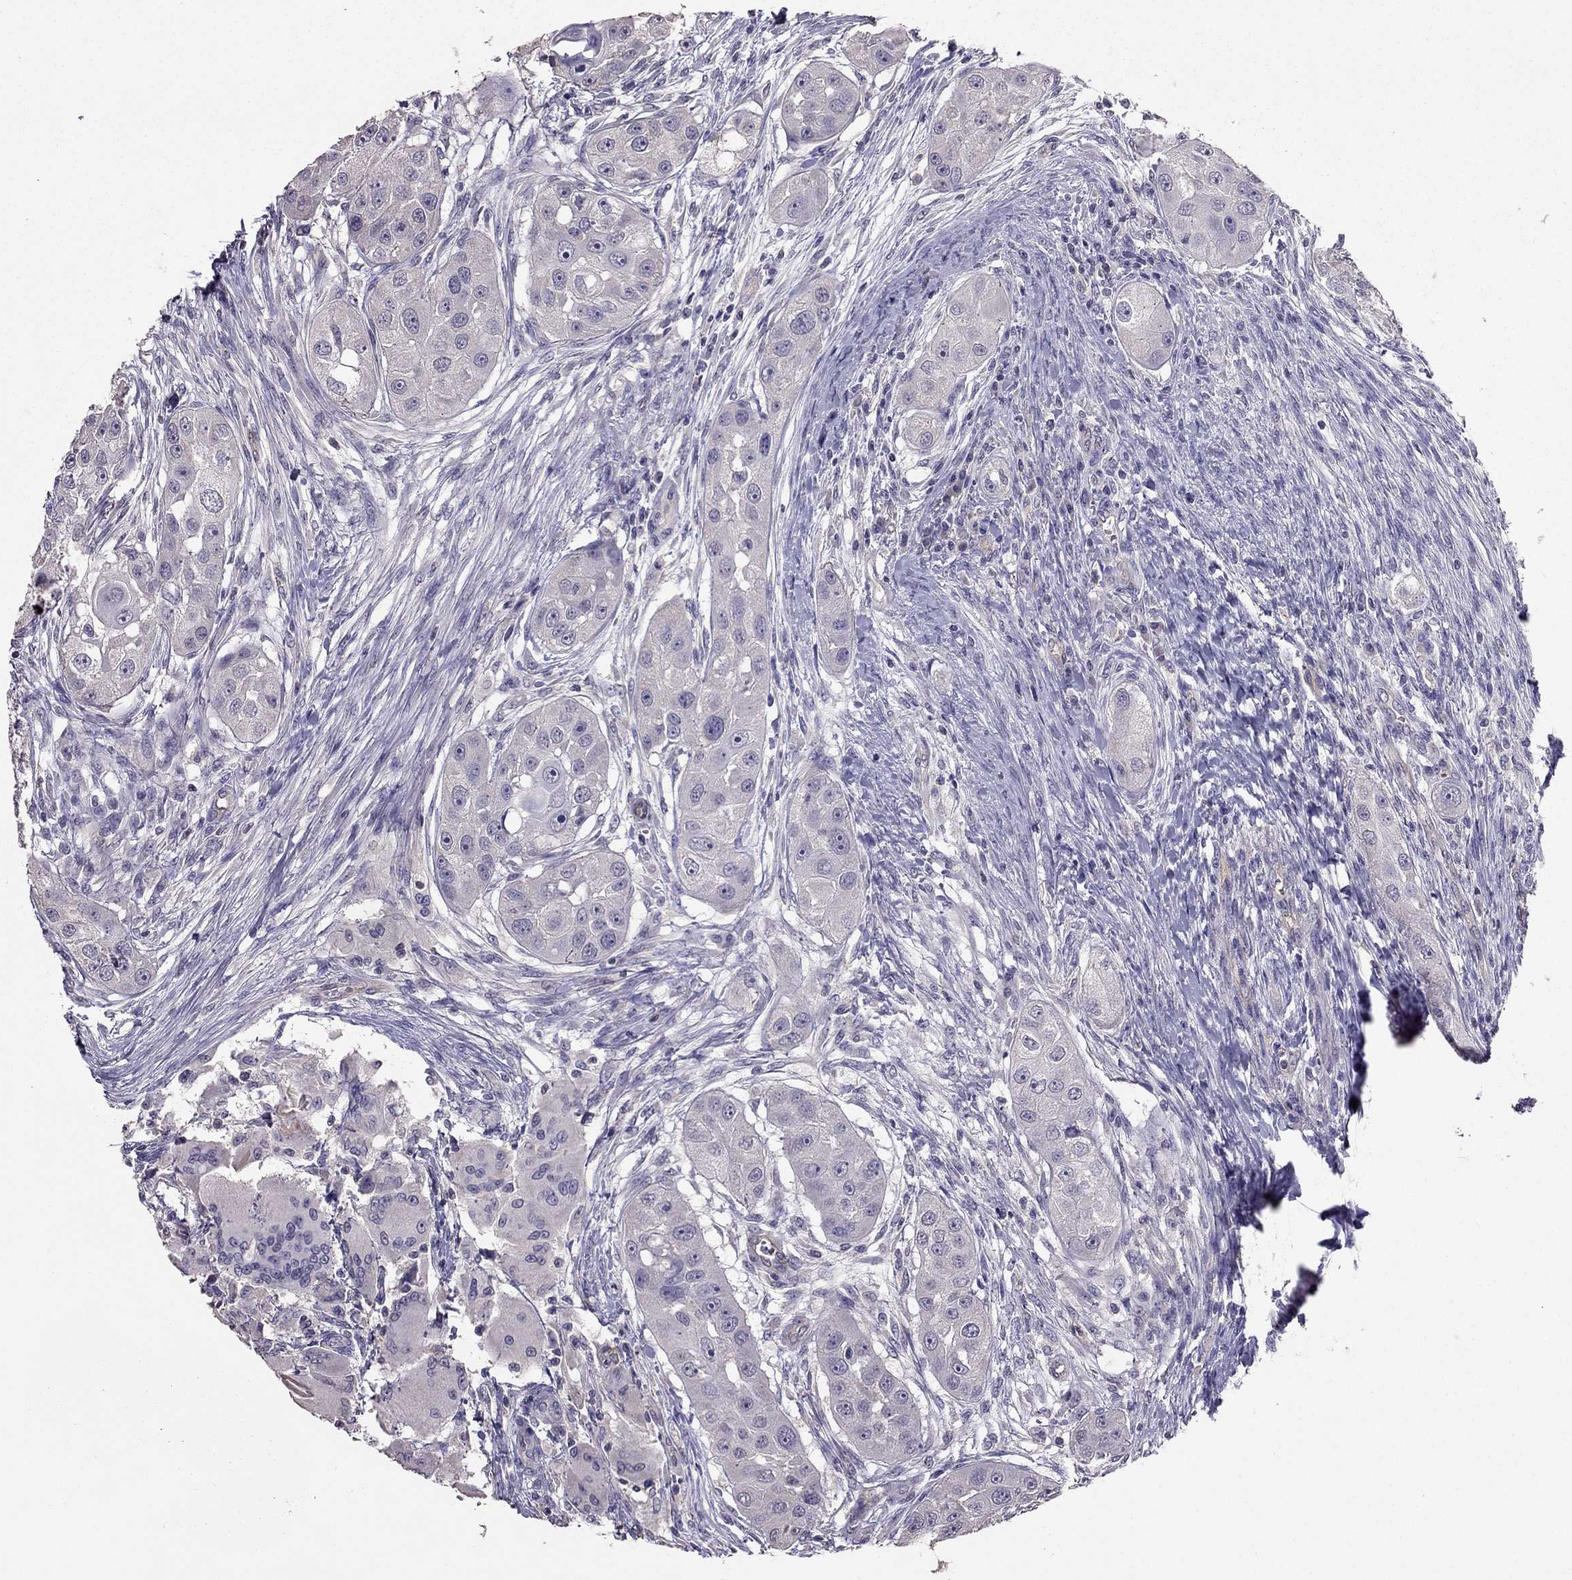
{"staining": {"intensity": "negative", "quantity": "none", "location": "none"}, "tissue": "head and neck cancer", "cell_type": "Tumor cells", "image_type": "cancer", "snomed": [{"axis": "morphology", "description": "Squamous cell carcinoma, NOS"}, {"axis": "topography", "description": "Head-Neck"}], "caption": "DAB (3,3'-diaminobenzidine) immunohistochemical staining of head and neck cancer (squamous cell carcinoma) shows no significant expression in tumor cells.", "gene": "RFLNB", "patient": {"sex": "male", "age": 51}}